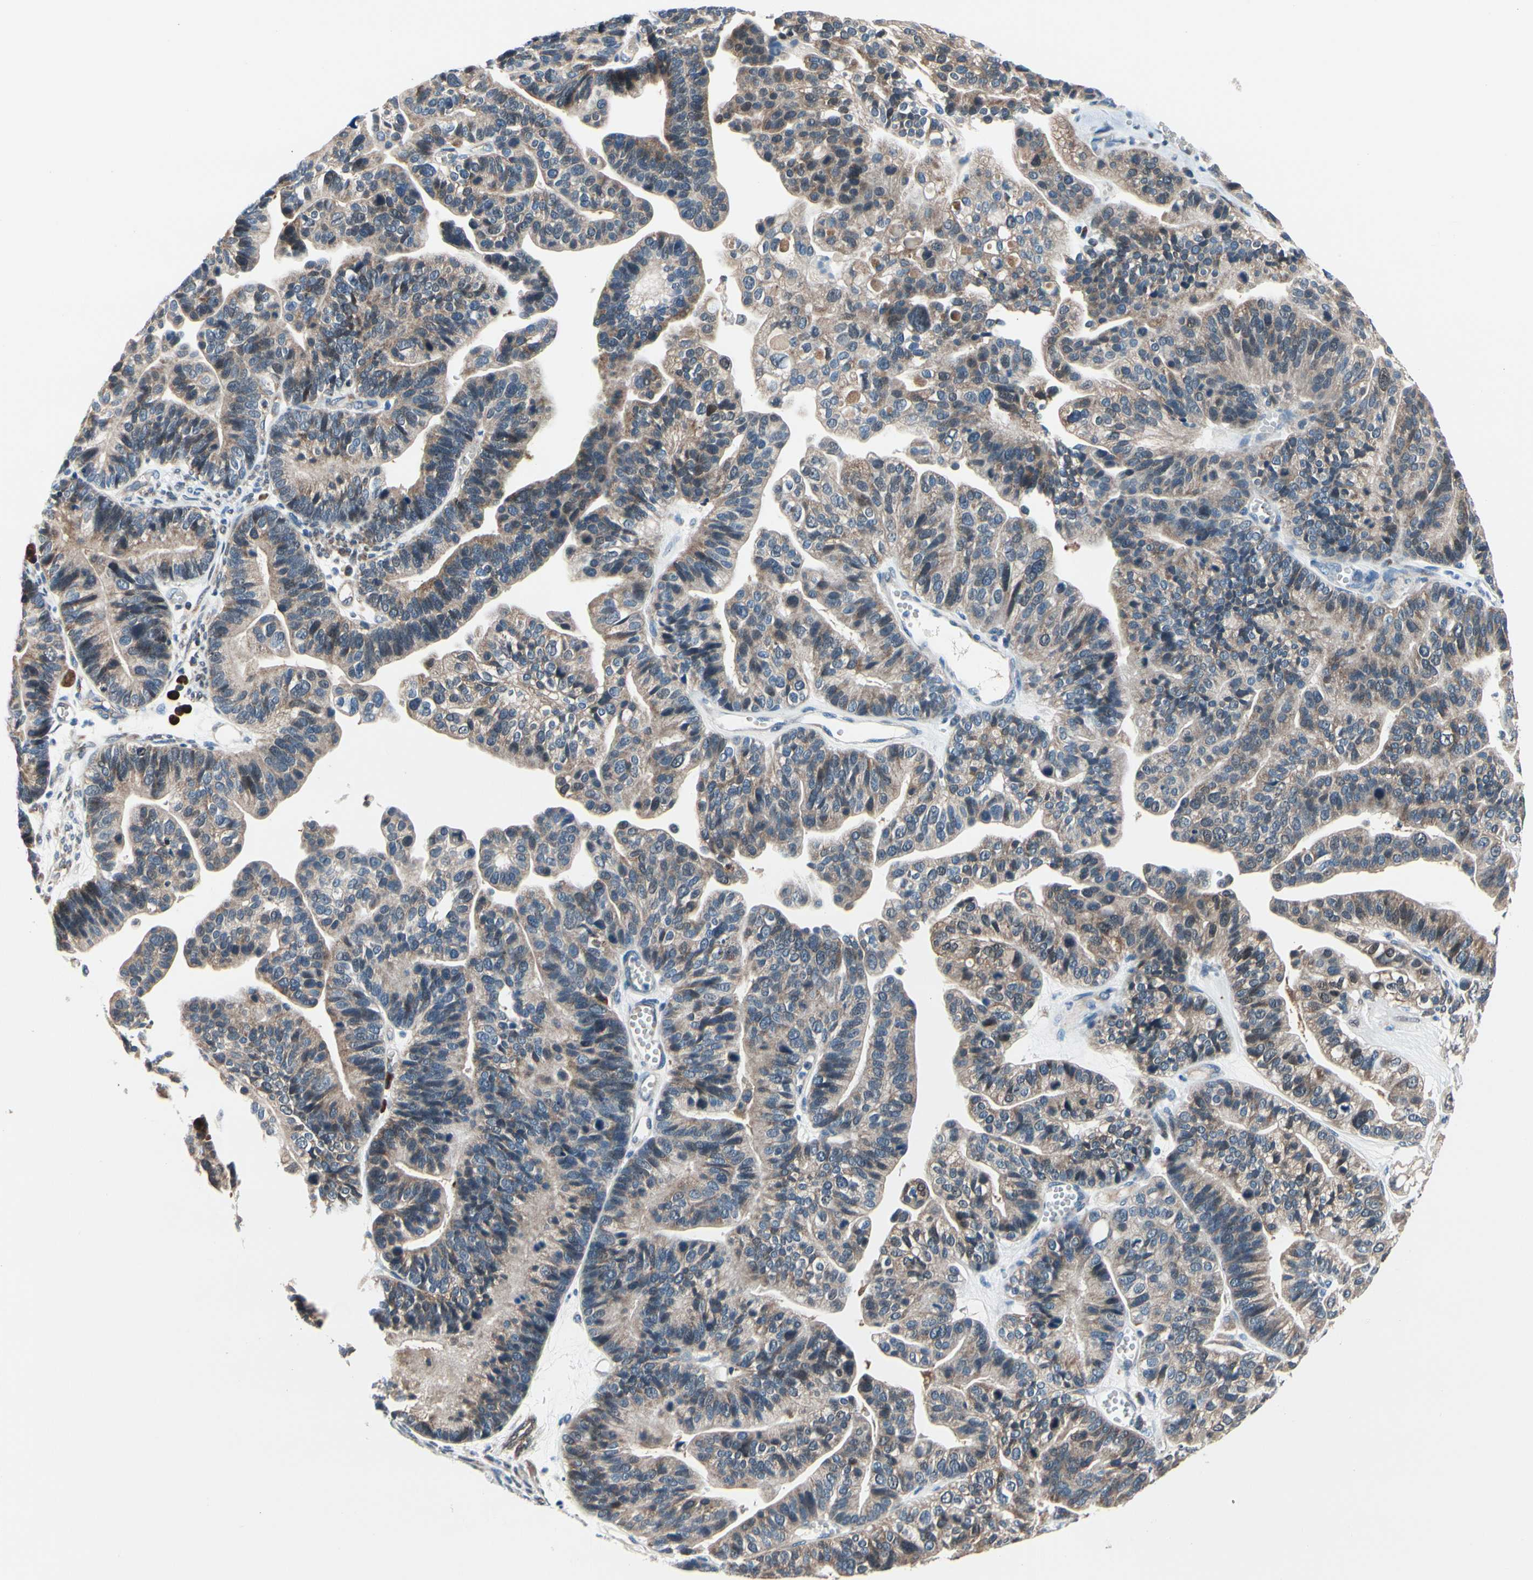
{"staining": {"intensity": "weak", "quantity": ">75%", "location": "cytoplasmic/membranous"}, "tissue": "ovarian cancer", "cell_type": "Tumor cells", "image_type": "cancer", "snomed": [{"axis": "morphology", "description": "Cystadenocarcinoma, serous, NOS"}, {"axis": "topography", "description": "Ovary"}], "caption": "The image displays a brown stain indicating the presence of a protein in the cytoplasmic/membranous of tumor cells in serous cystadenocarcinoma (ovarian). (IHC, brightfield microscopy, high magnification).", "gene": "PRDX2", "patient": {"sex": "female", "age": 56}}